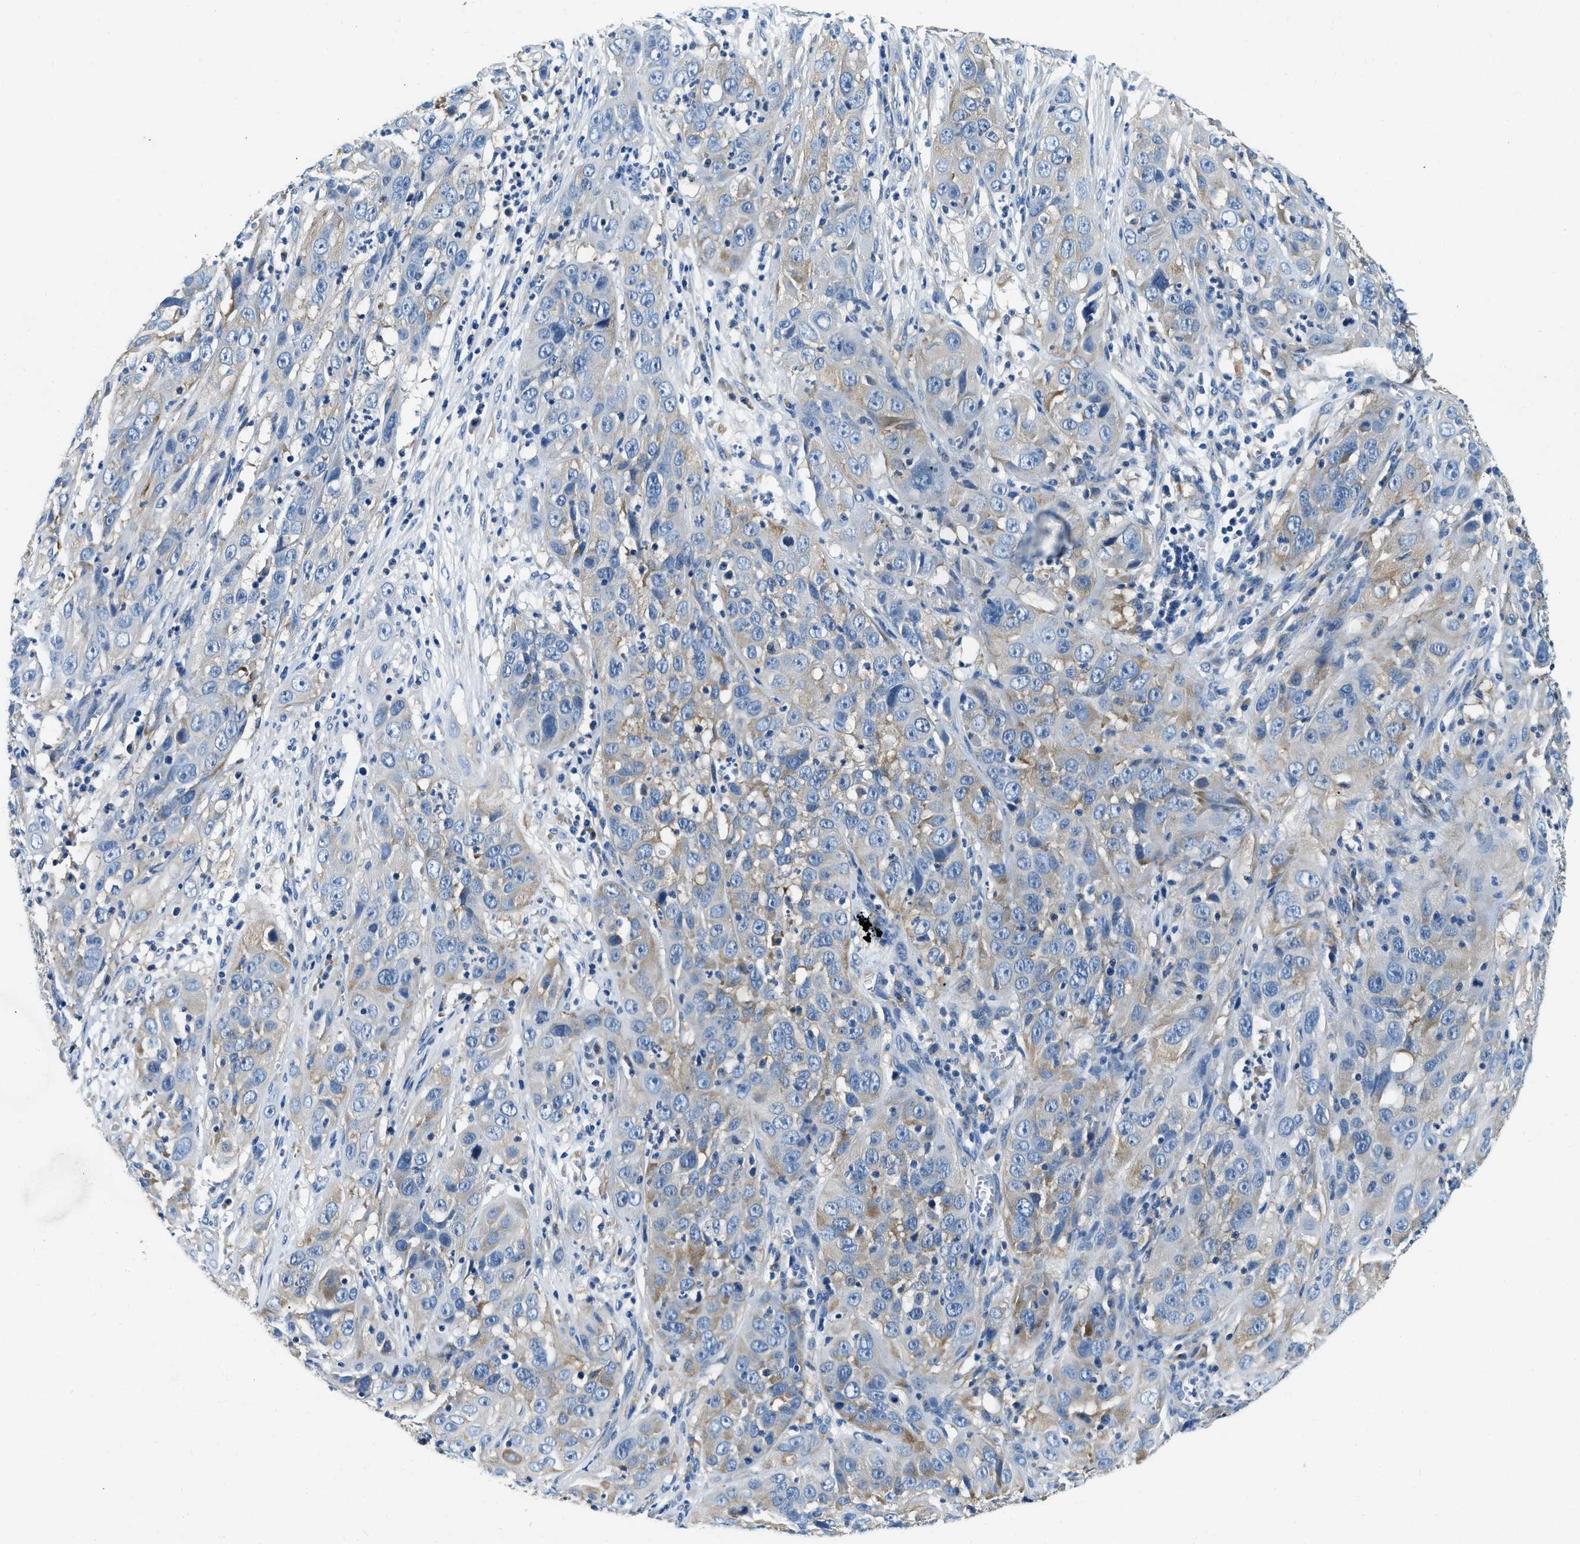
{"staining": {"intensity": "weak", "quantity": "25%-75%", "location": "cytoplasmic/membranous"}, "tissue": "cervical cancer", "cell_type": "Tumor cells", "image_type": "cancer", "snomed": [{"axis": "morphology", "description": "Squamous cell carcinoma, NOS"}, {"axis": "topography", "description": "Cervix"}], "caption": "Cervical cancer stained for a protein (brown) reveals weak cytoplasmic/membranous positive positivity in approximately 25%-75% of tumor cells.", "gene": "EIF2AK2", "patient": {"sex": "female", "age": 32}}